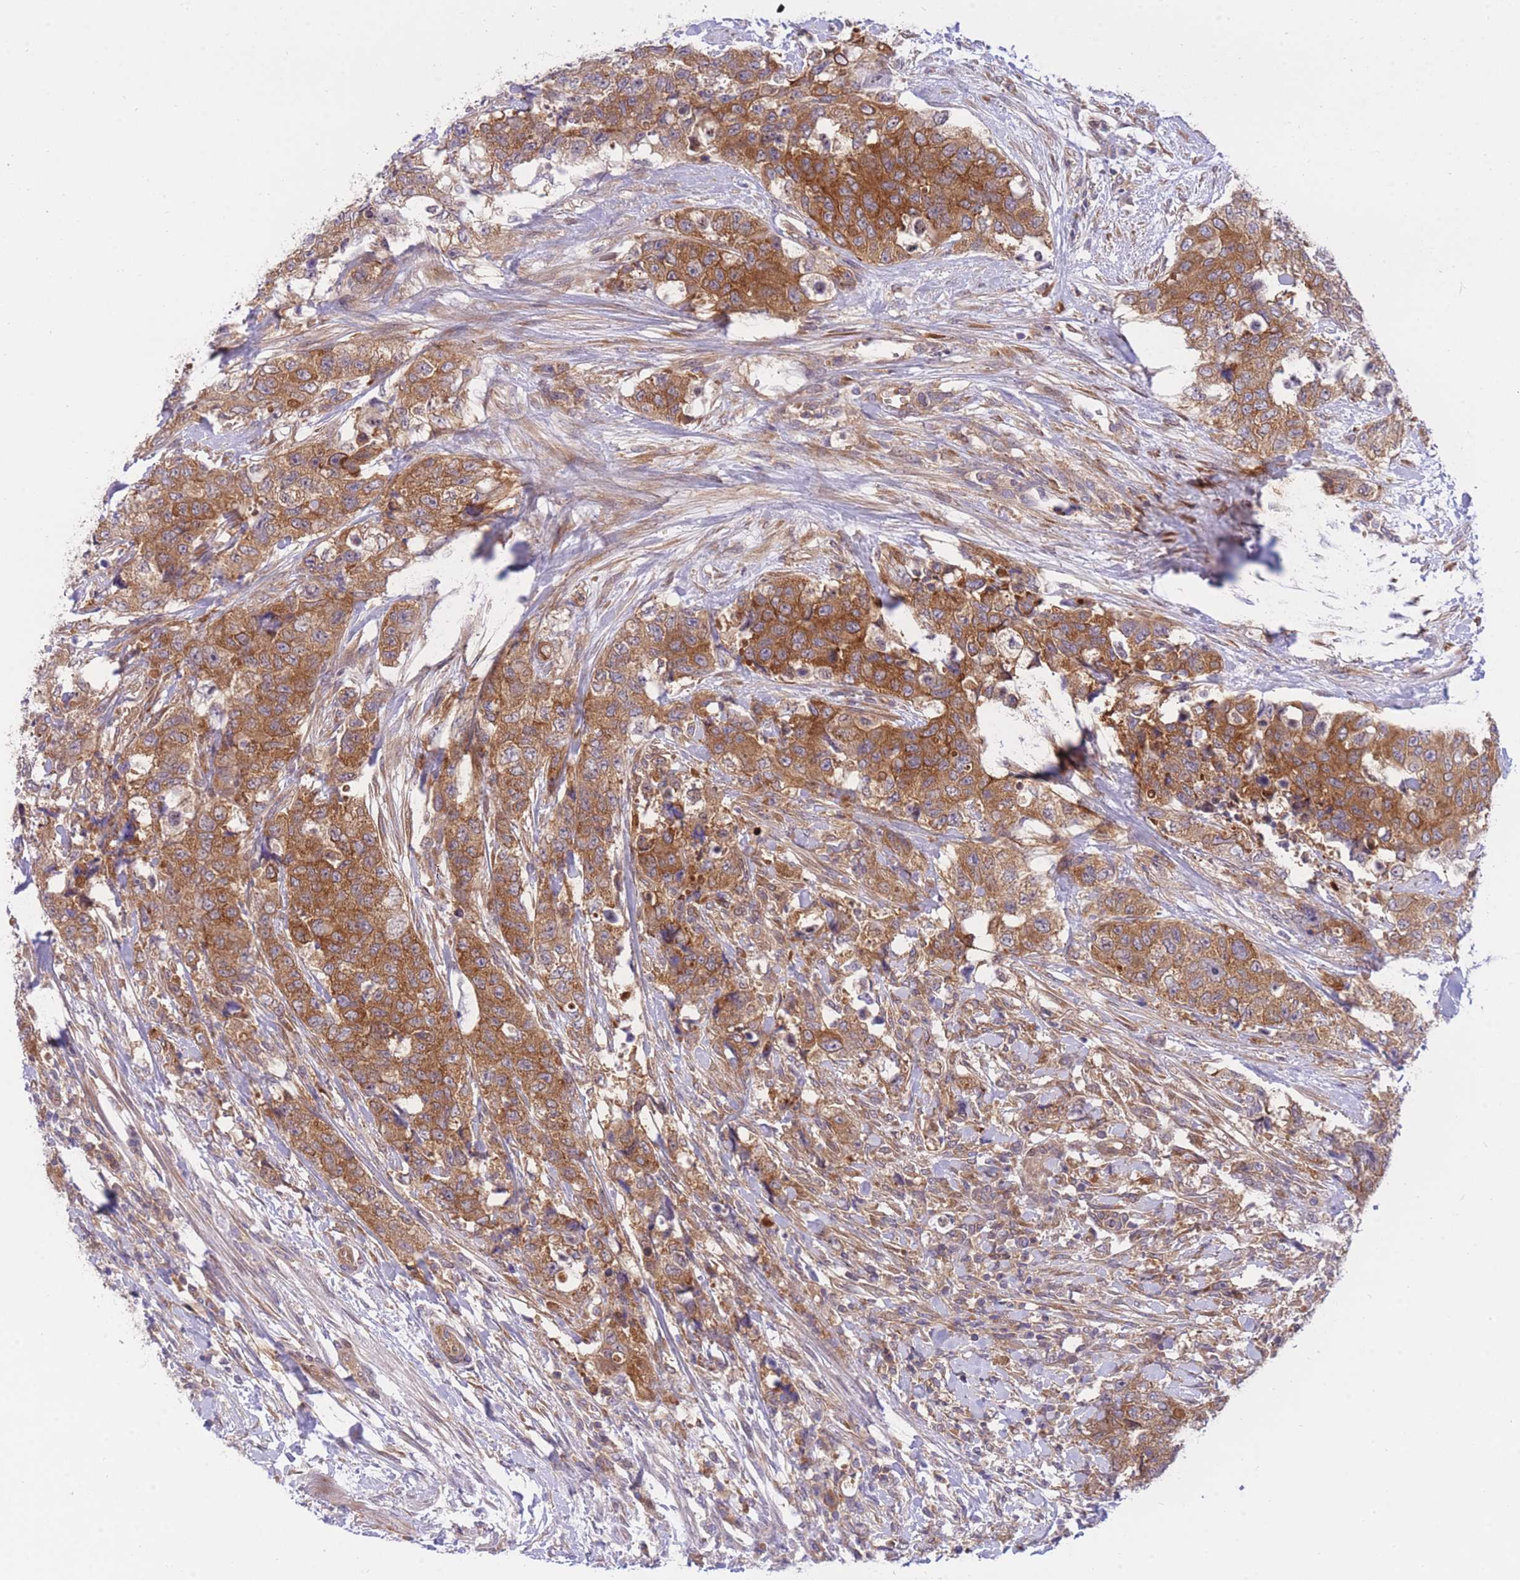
{"staining": {"intensity": "moderate", "quantity": ">75%", "location": "cytoplasmic/membranous"}, "tissue": "urothelial cancer", "cell_type": "Tumor cells", "image_type": "cancer", "snomed": [{"axis": "morphology", "description": "Urothelial carcinoma, High grade"}, {"axis": "topography", "description": "Urinary bladder"}], "caption": "Urothelial cancer was stained to show a protein in brown. There is medium levels of moderate cytoplasmic/membranous positivity in about >75% of tumor cells.", "gene": "EIF2B2", "patient": {"sex": "female", "age": 78}}